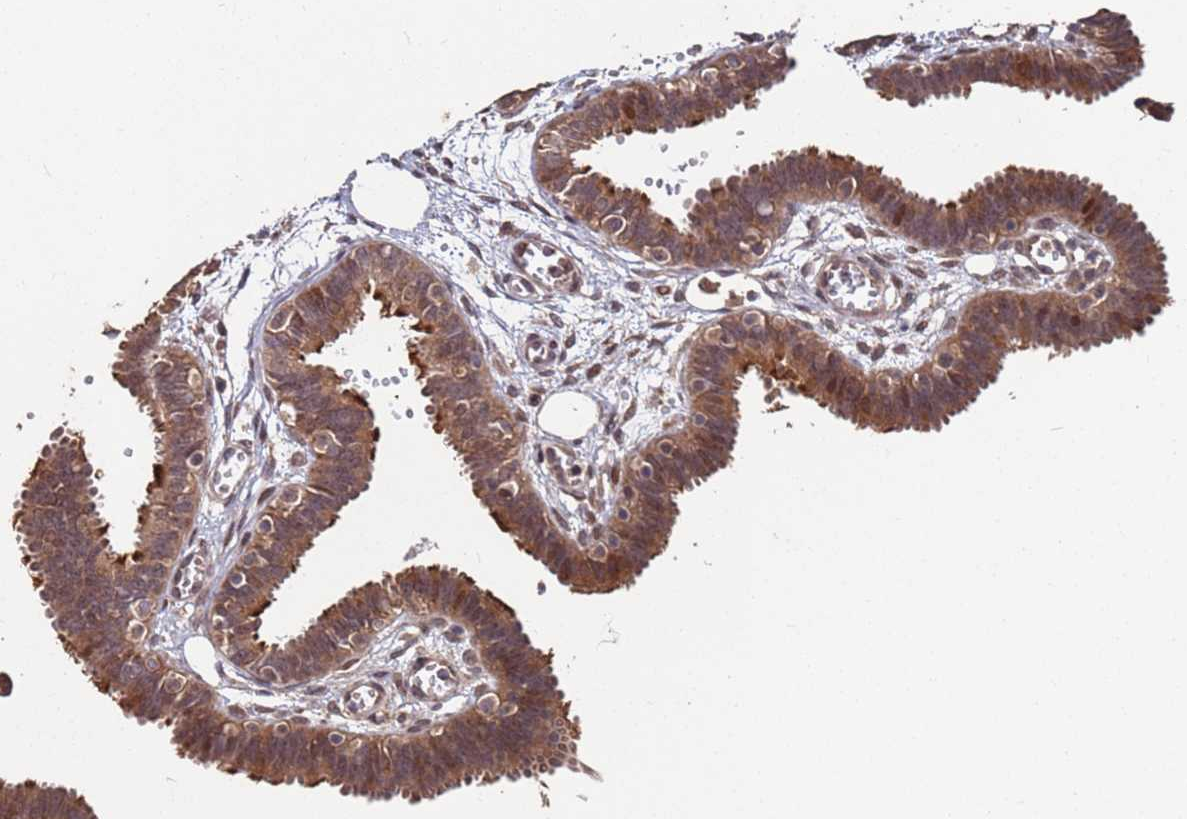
{"staining": {"intensity": "strong", "quantity": ">75%", "location": "cytoplasmic/membranous"}, "tissue": "fallopian tube", "cell_type": "Glandular cells", "image_type": "normal", "snomed": [{"axis": "morphology", "description": "Normal tissue, NOS"}, {"axis": "topography", "description": "Fallopian tube"}, {"axis": "topography", "description": "Placenta"}], "caption": "Normal fallopian tube reveals strong cytoplasmic/membranous expression in about >75% of glandular cells, visualized by immunohistochemistry.", "gene": "PRR7", "patient": {"sex": "female", "age": 32}}